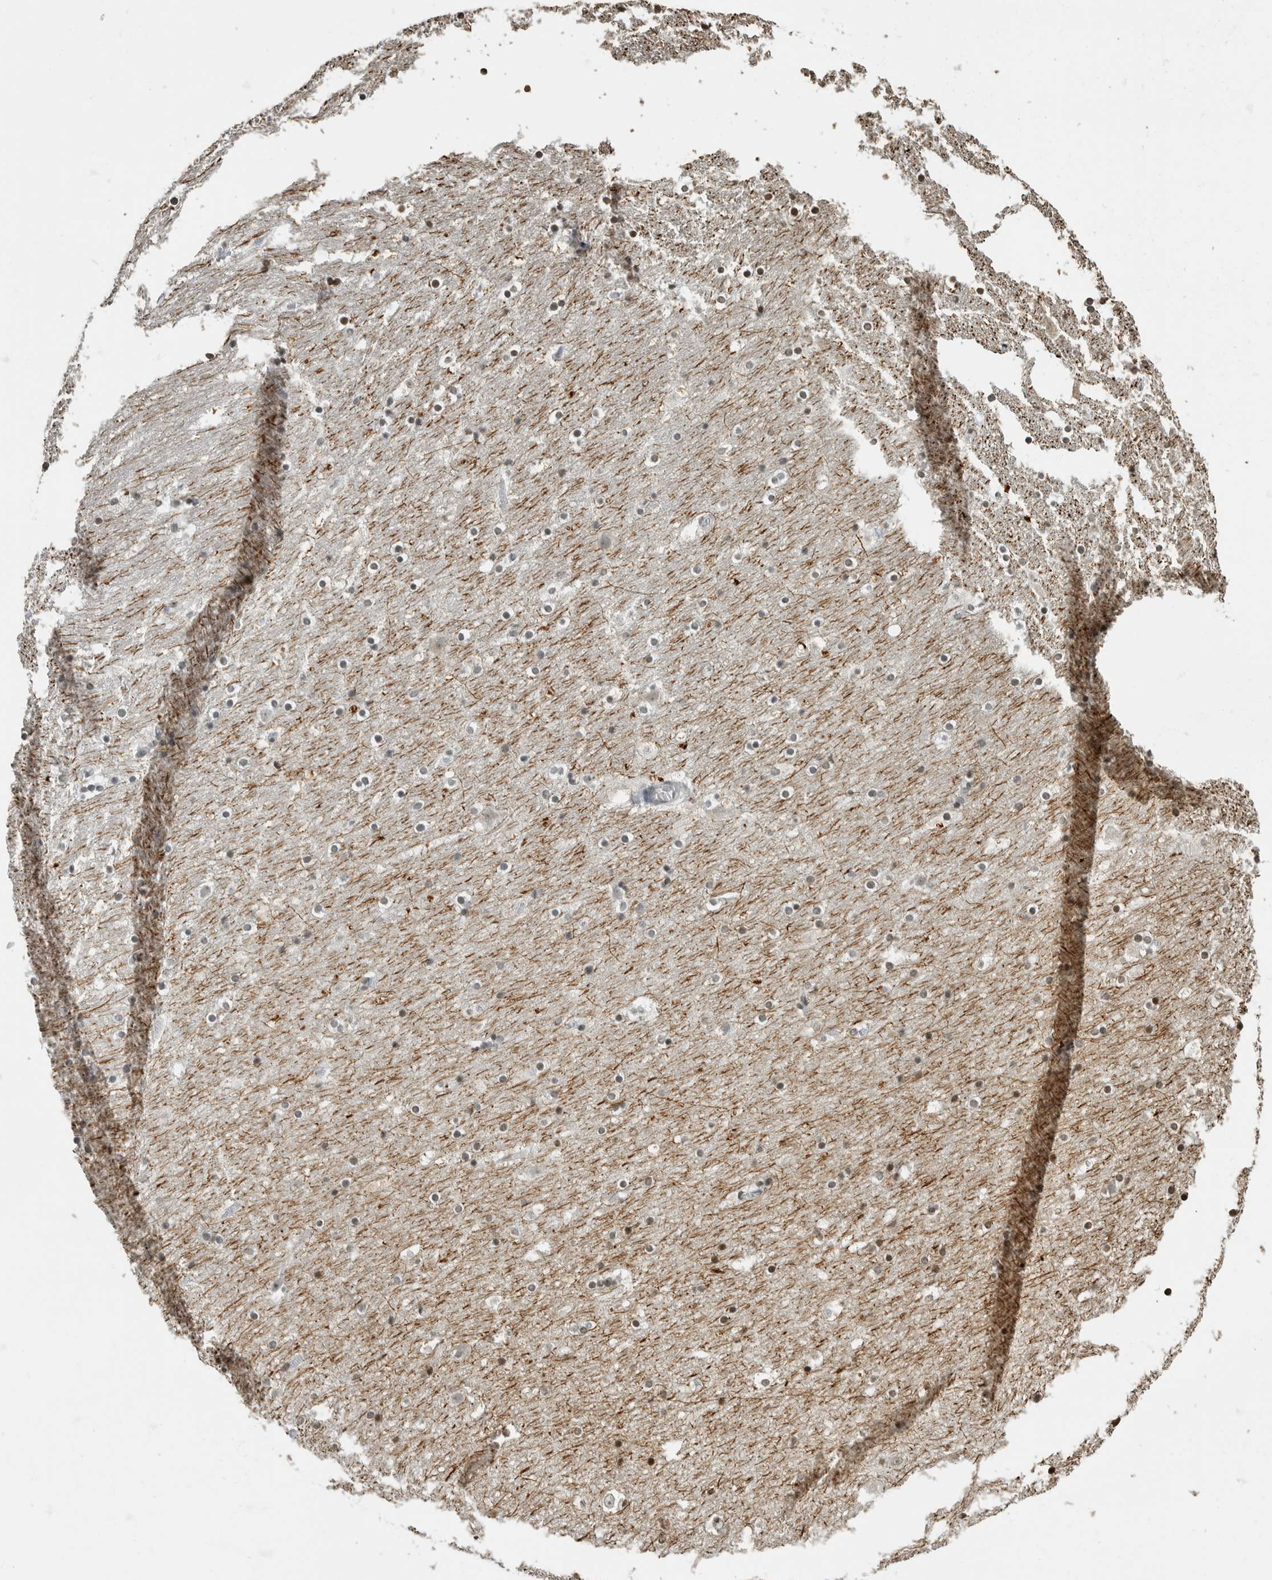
{"staining": {"intensity": "weak", "quantity": "<25%", "location": "cytoplasmic/membranous"}, "tissue": "hippocampus", "cell_type": "Glial cells", "image_type": "normal", "snomed": [{"axis": "morphology", "description": "Normal tissue, NOS"}, {"axis": "topography", "description": "Hippocampus"}], "caption": "IHC photomicrograph of normal hippocampus stained for a protein (brown), which exhibits no expression in glial cells. (Brightfield microscopy of DAB (3,3'-diaminobenzidine) immunohistochemistry (IHC) at high magnification).", "gene": "NEFM", "patient": {"sex": "male", "age": 45}}